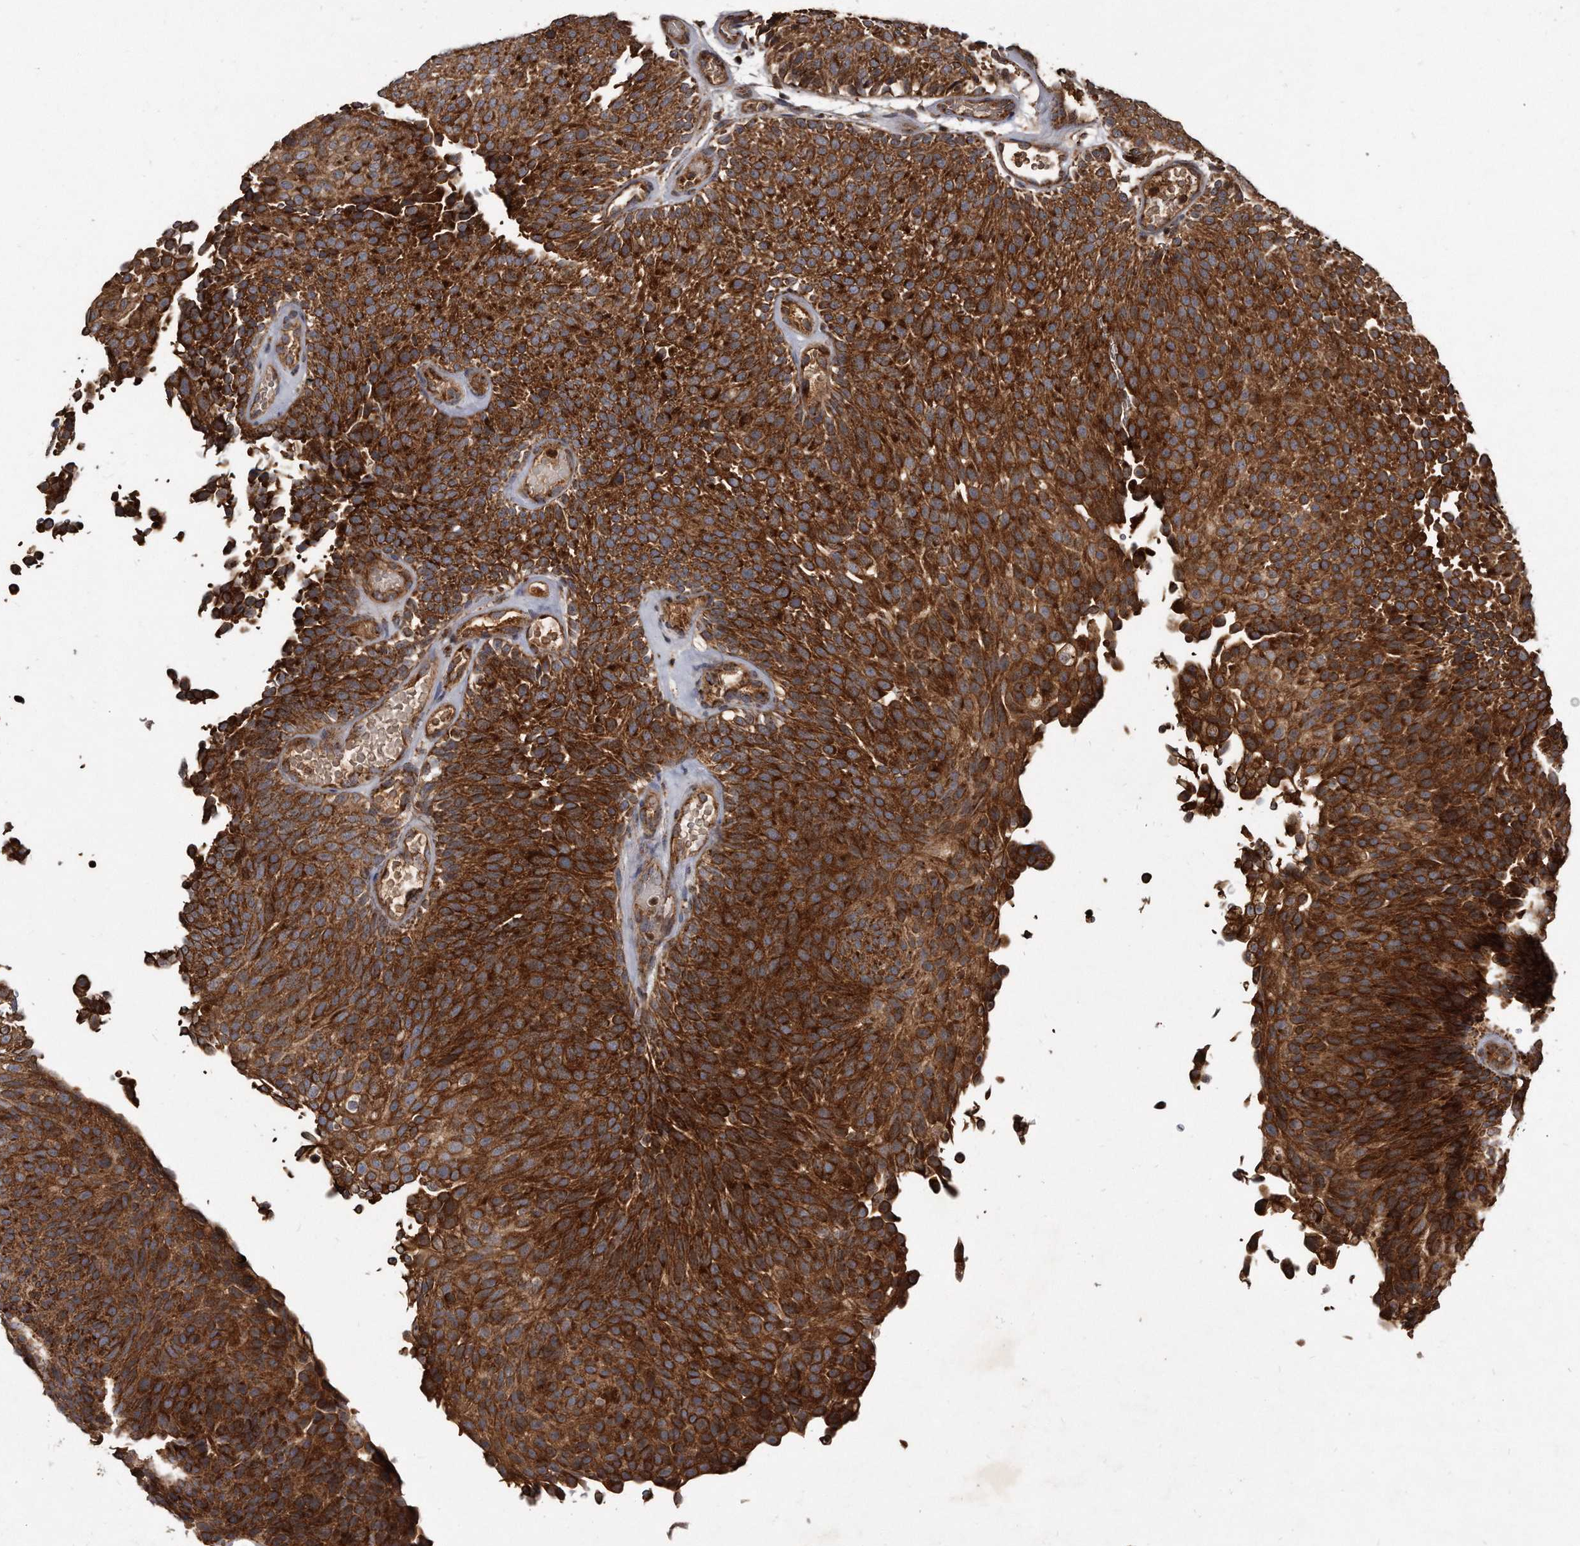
{"staining": {"intensity": "strong", "quantity": ">75%", "location": "cytoplasmic/membranous"}, "tissue": "urothelial cancer", "cell_type": "Tumor cells", "image_type": "cancer", "snomed": [{"axis": "morphology", "description": "Urothelial carcinoma, Low grade"}, {"axis": "topography", "description": "Urinary bladder"}], "caption": "Urothelial cancer stained with DAB (3,3'-diaminobenzidine) IHC displays high levels of strong cytoplasmic/membranous expression in about >75% of tumor cells. Ihc stains the protein of interest in brown and the nuclei are stained blue.", "gene": "FAM136A", "patient": {"sex": "male", "age": 78}}